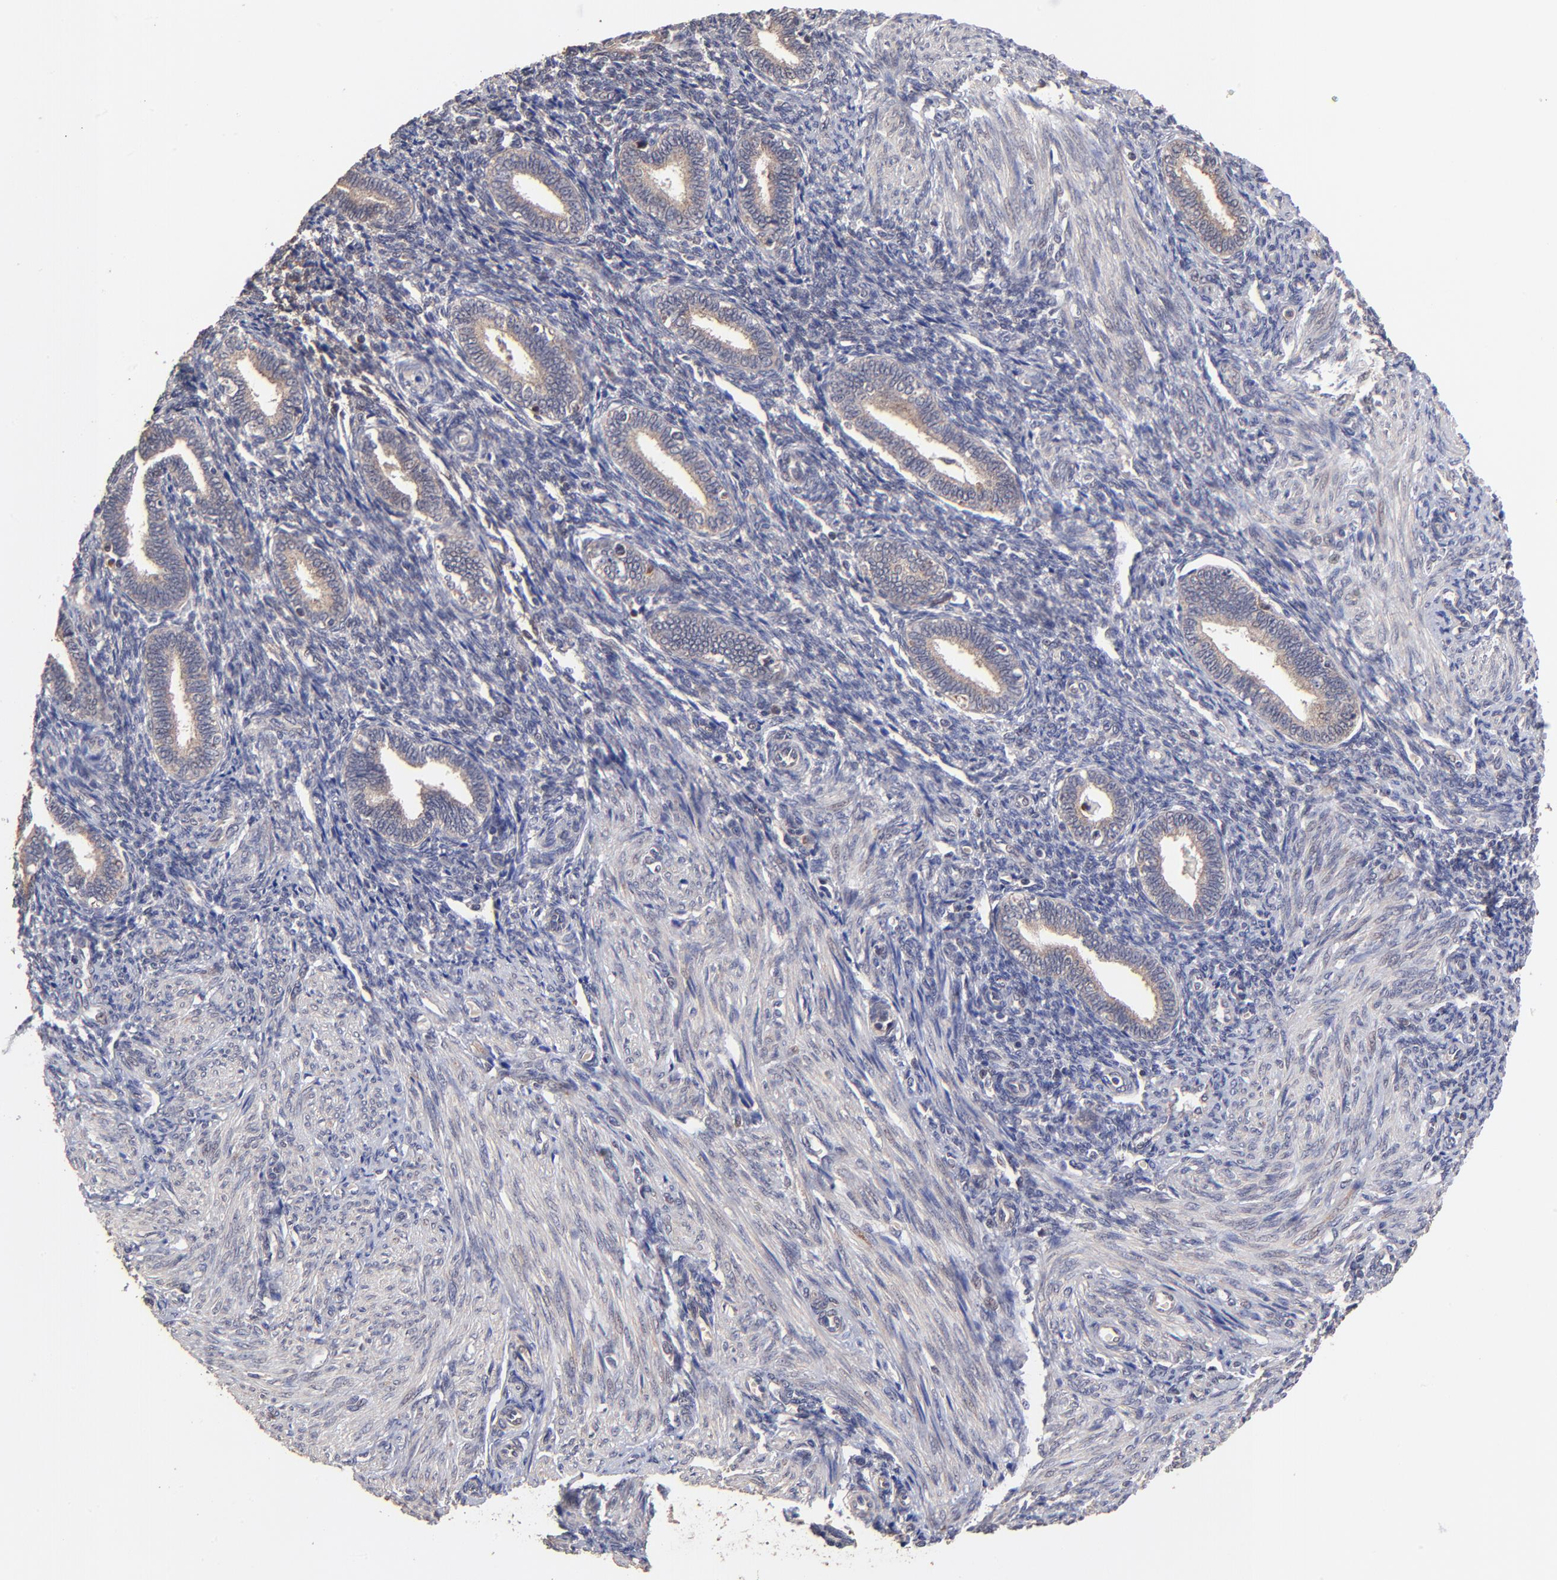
{"staining": {"intensity": "weak", "quantity": "25%-75%", "location": "cytoplasmic/membranous"}, "tissue": "endometrium", "cell_type": "Cells in endometrial stroma", "image_type": "normal", "snomed": [{"axis": "morphology", "description": "Normal tissue, NOS"}, {"axis": "topography", "description": "Endometrium"}], "caption": "High-power microscopy captured an IHC micrograph of benign endometrium, revealing weak cytoplasmic/membranous expression in approximately 25%-75% of cells in endometrial stroma.", "gene": "BAIAP2L2", "patient": {"sex": "female", "age": 27}}